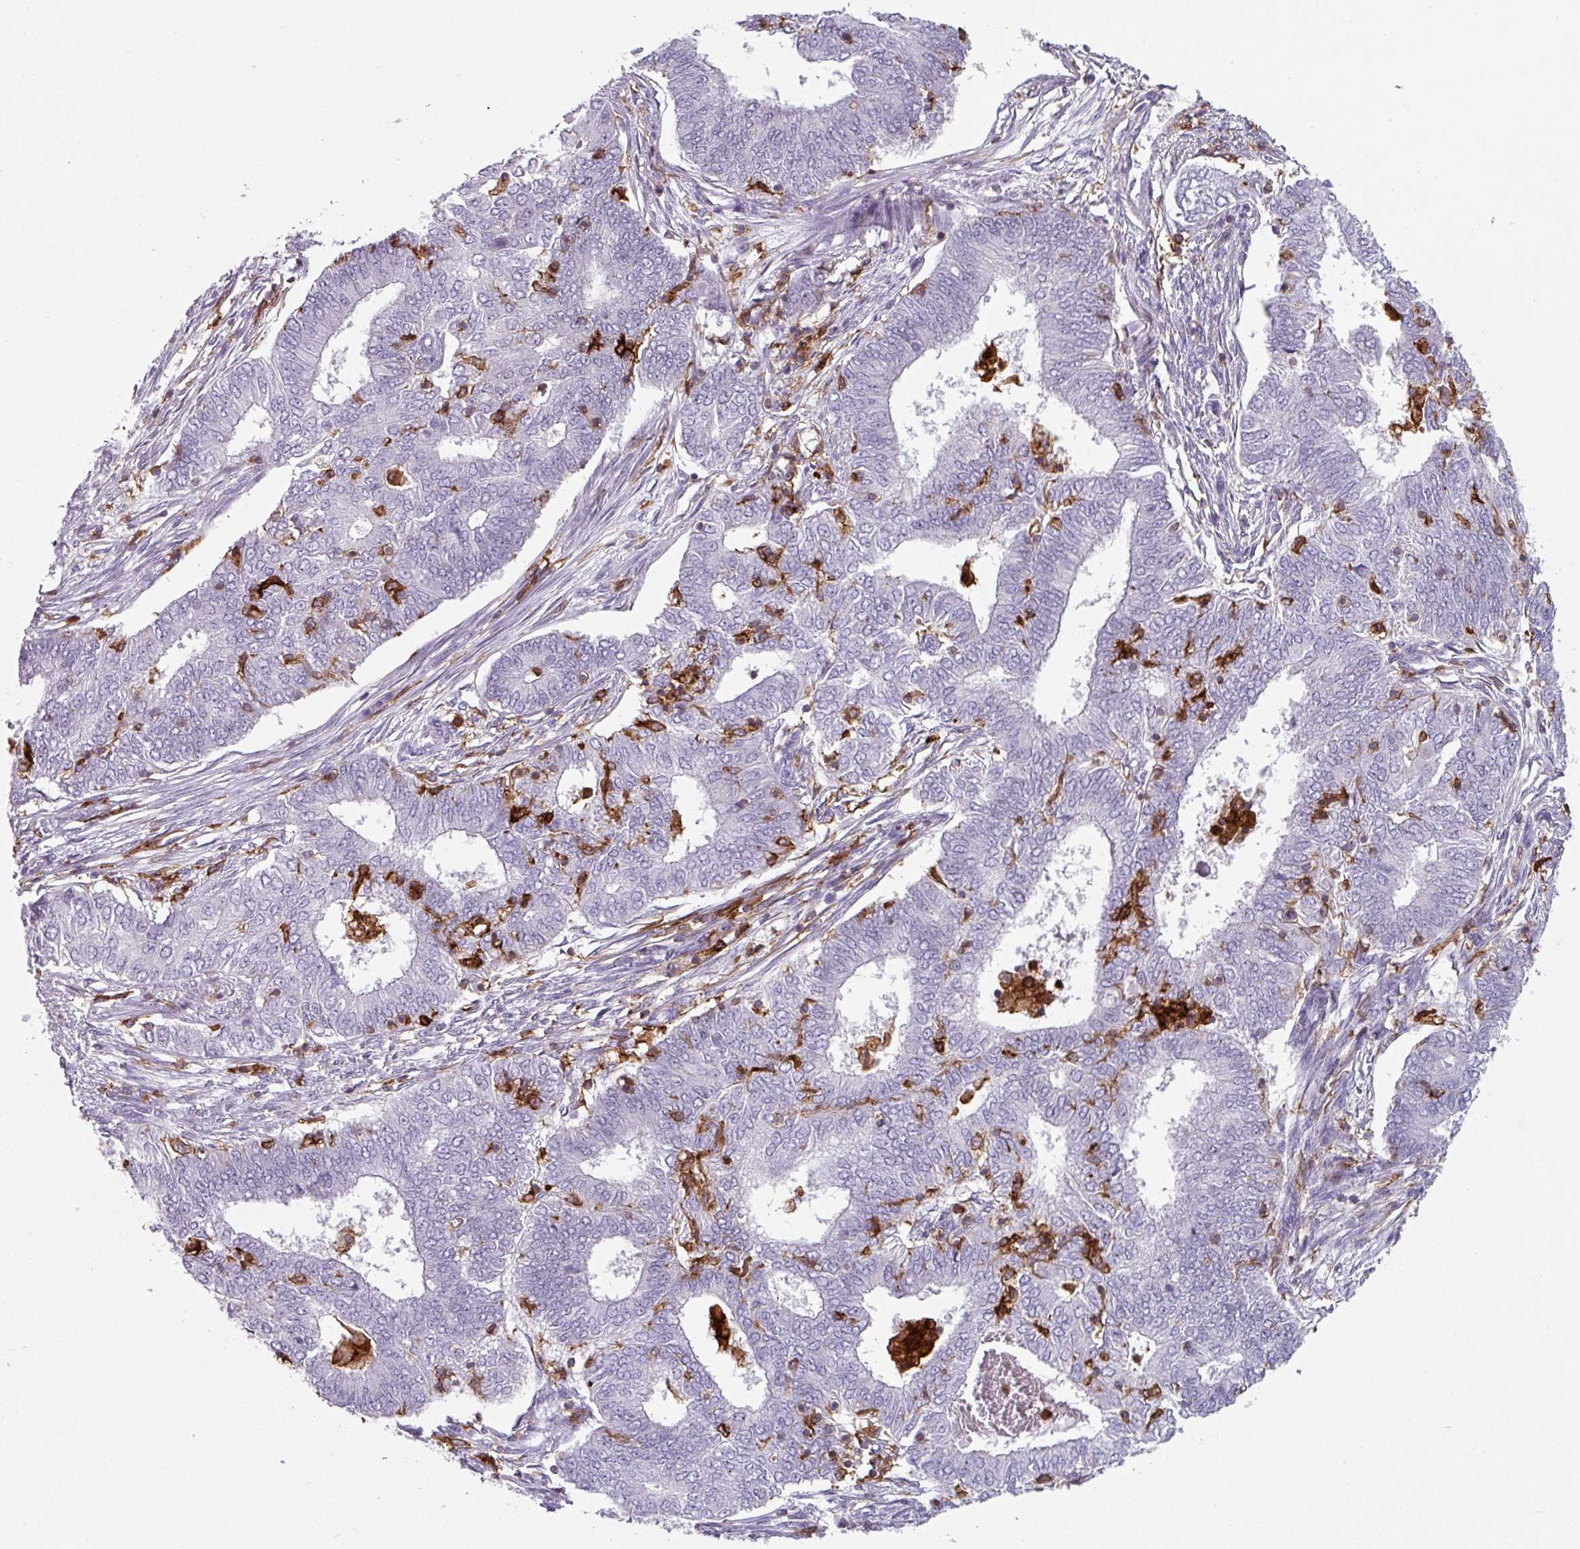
{"staining": {"intensity": "negative", "quantity": "none", "location": "none"}, "tissue": "endometrial cancer", "cell_type": "Tumor cells", "image_type": "cancer", "snomed": [{"axis": "morphology", "description": "Adenocarcinoma, NOS"}, {"axis": "topography", "description": "Endometrium"}], "caption": "Tumor cells show no significant protein expression in endometrial cancer (adenocarcinoma).", "gene": "EXOSC5", "patient": {"sex": "female", "age": 62}}